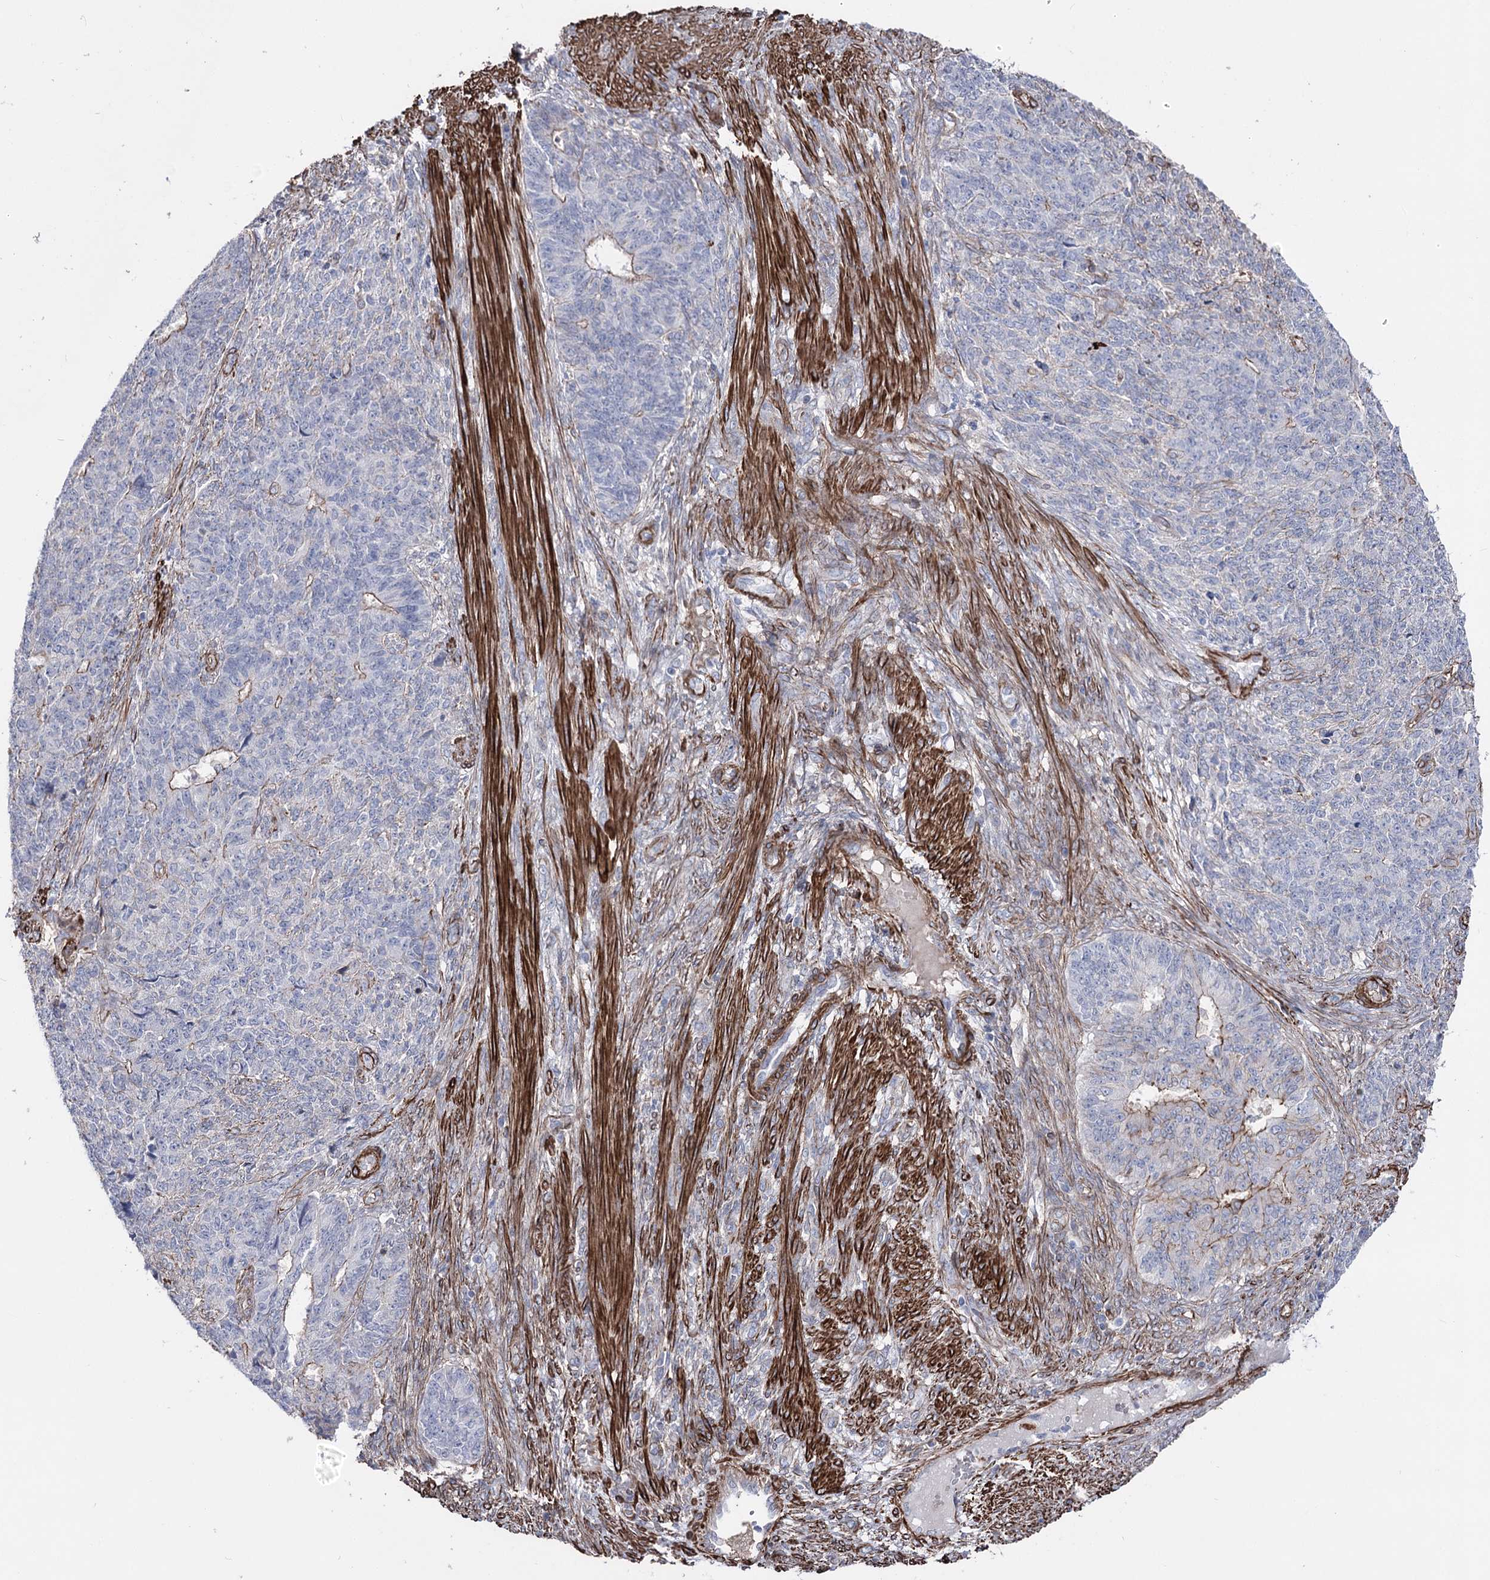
{"staining": {"intensity": "moderate", "quantity": "<25%", "location": "cytoplasmic/membranous"}, "tissue": "endometrial cancer", "cell_type": "Tumor cells", "image_type": "cancer", "snomed": [{"axis": "morphology", "description": "Adenocarcinoma, NOS"}, {"axis": "topography", "description": "Endometrium"}], "caption": "A histopathology image showing moderate cytoplasmic/membranous positivity in approximately <25% of tumor cells in endometrial cancer, as visualized by brown immunohistochemical staining.", "gene": "ARHGAP20", "patient": {"sex": "female", "age": 32}}